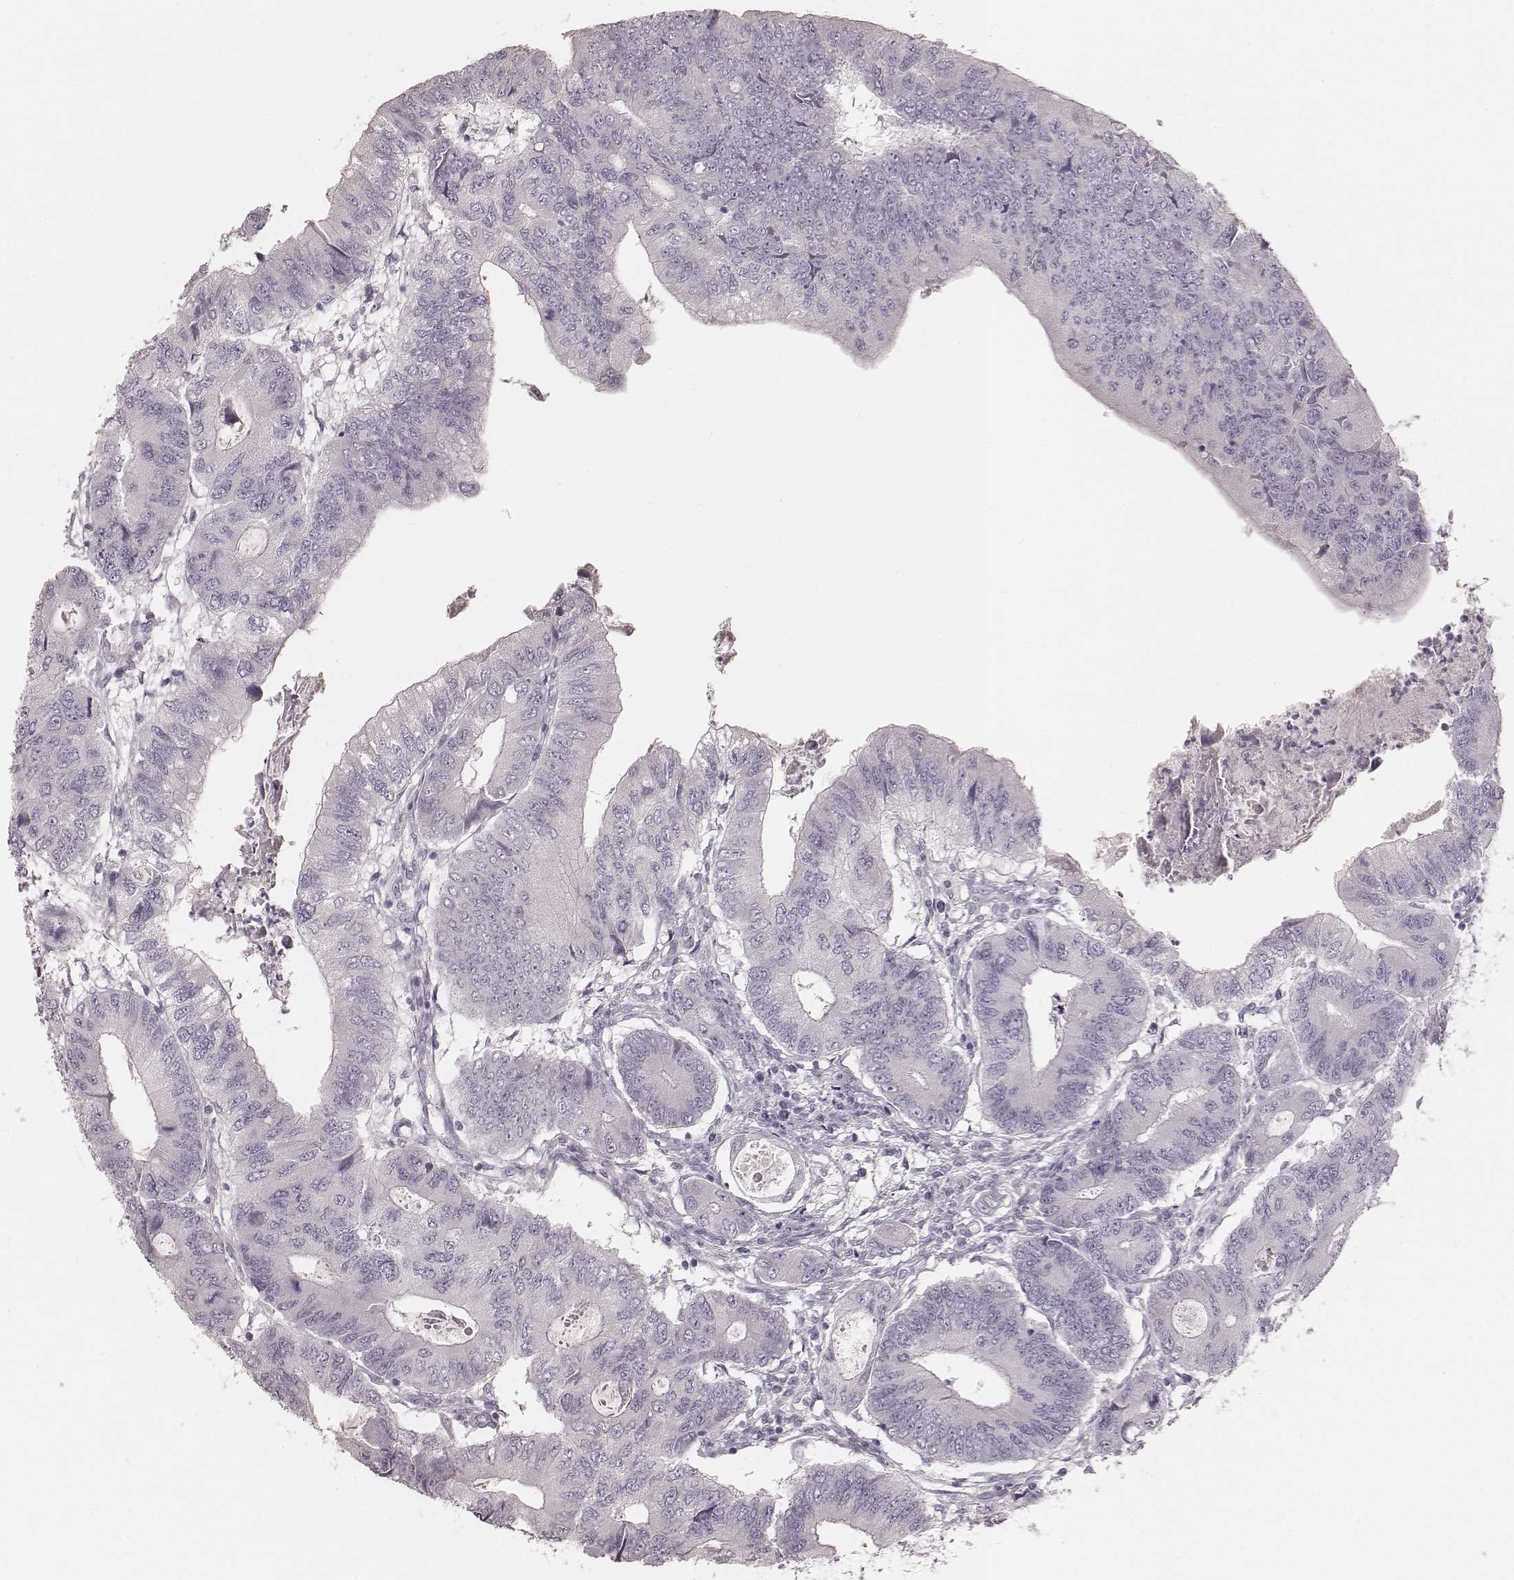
{"staining": {"intensity": "negative", "quantity": "none", "location": "none"}, "tissue": "colorectal cancer", "cell_type": "Tumor cells", "image_type": "cancer", "snomed": [{"axis": "morphology", "description": "Adenocarcinoma, NOS"}, {"axis": "topography", "description": "Colon"}], "caption": "A histopathology image of human adenocarcinoma (colorectal) is negative for staining in tumor cells.", "gene": "KRT26", "patient": {"sex": "male", "age": 53}}